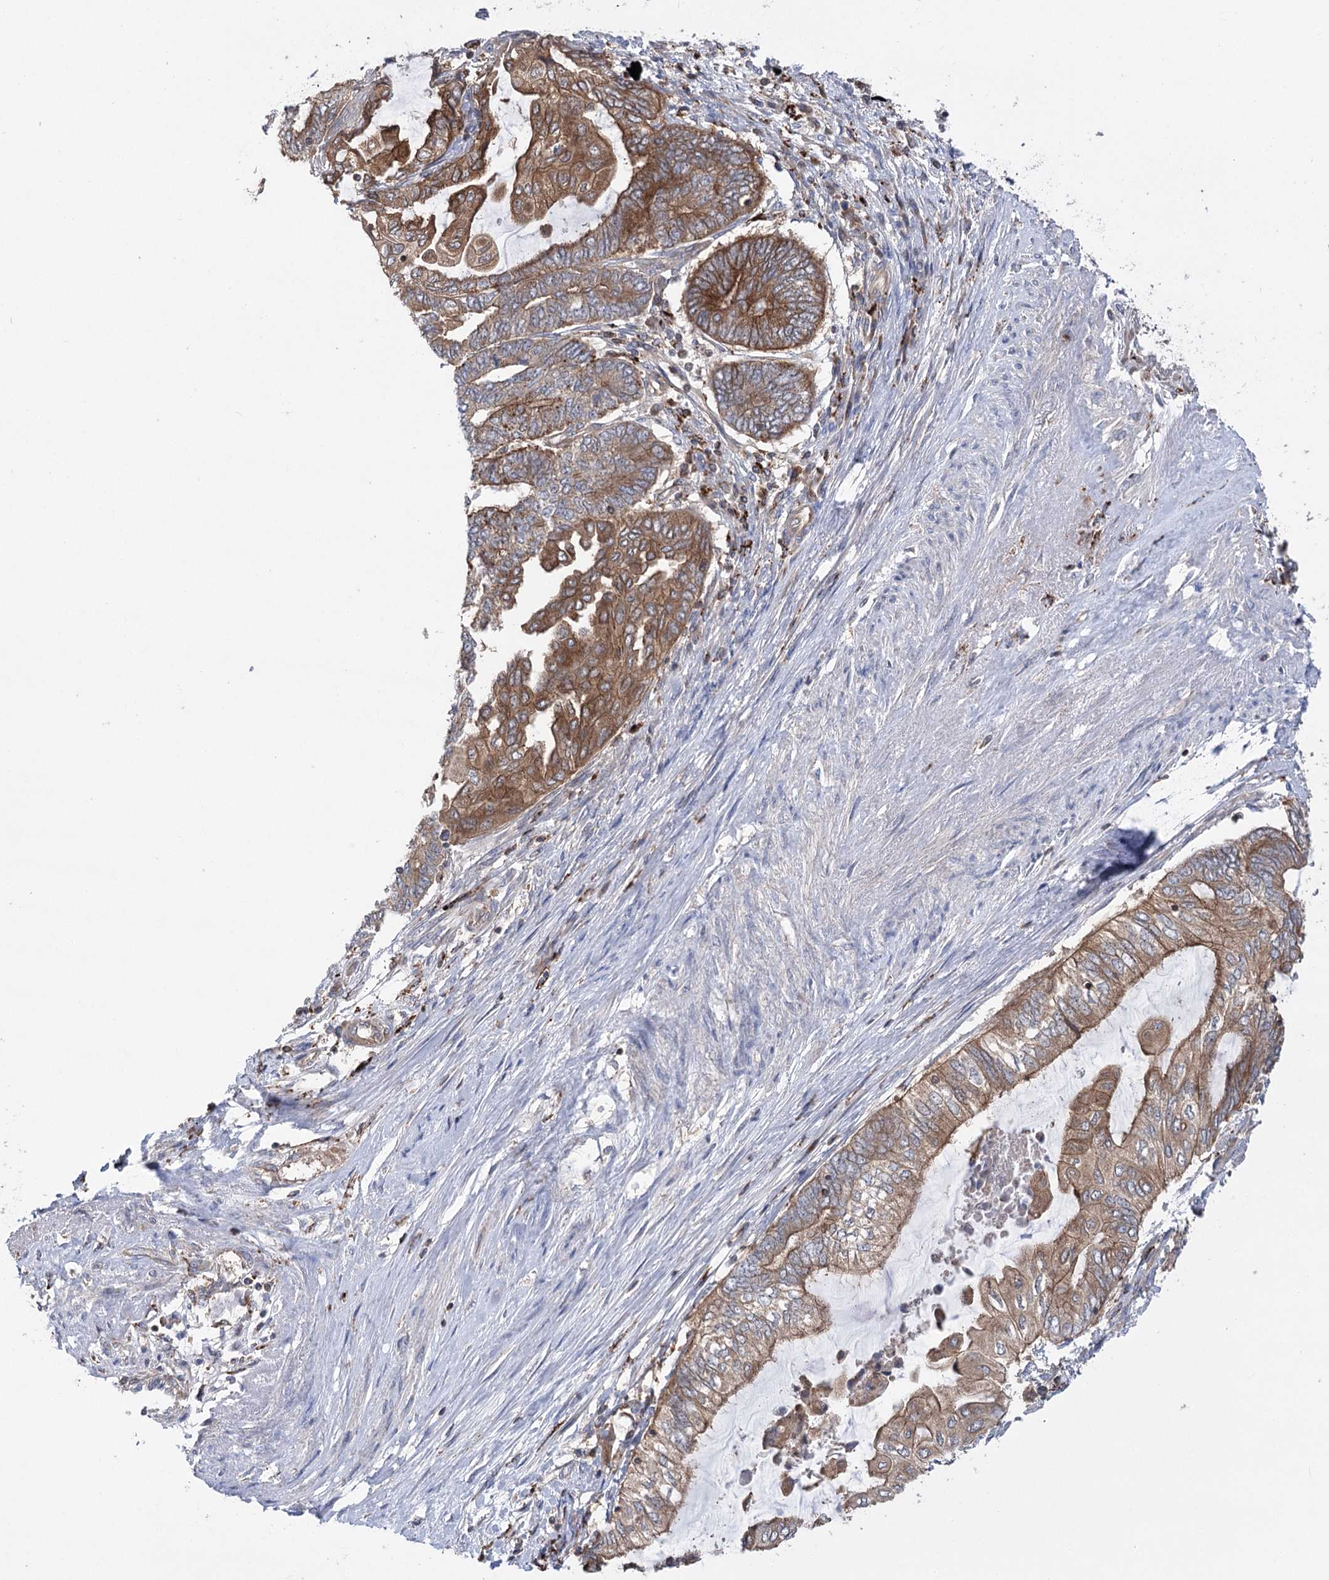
{"staining": {"intensity": "moderate", "quantity": ">75%", "location": "cytoplasmic/membranous"}, "tissue": "endometrial cancer", "cell_type": "Tumor cells", "image_type": "cancer", "snomed": [{"axis": "morphology", "description": "Adenocarcinoma, NOS"}, {"axis": "topography", "description": "Uterus"}, {"axis": "topography", "description": "Endometrium"}], "caption": "This is an image of immunohistochemistry staining of endometrial adenocarcinoma, which shows moderate positivity in the cytoplasmic/membranous of tumor cells.", "gene": "VPS37B", "patient": {"sex": "female", "age": 70}}